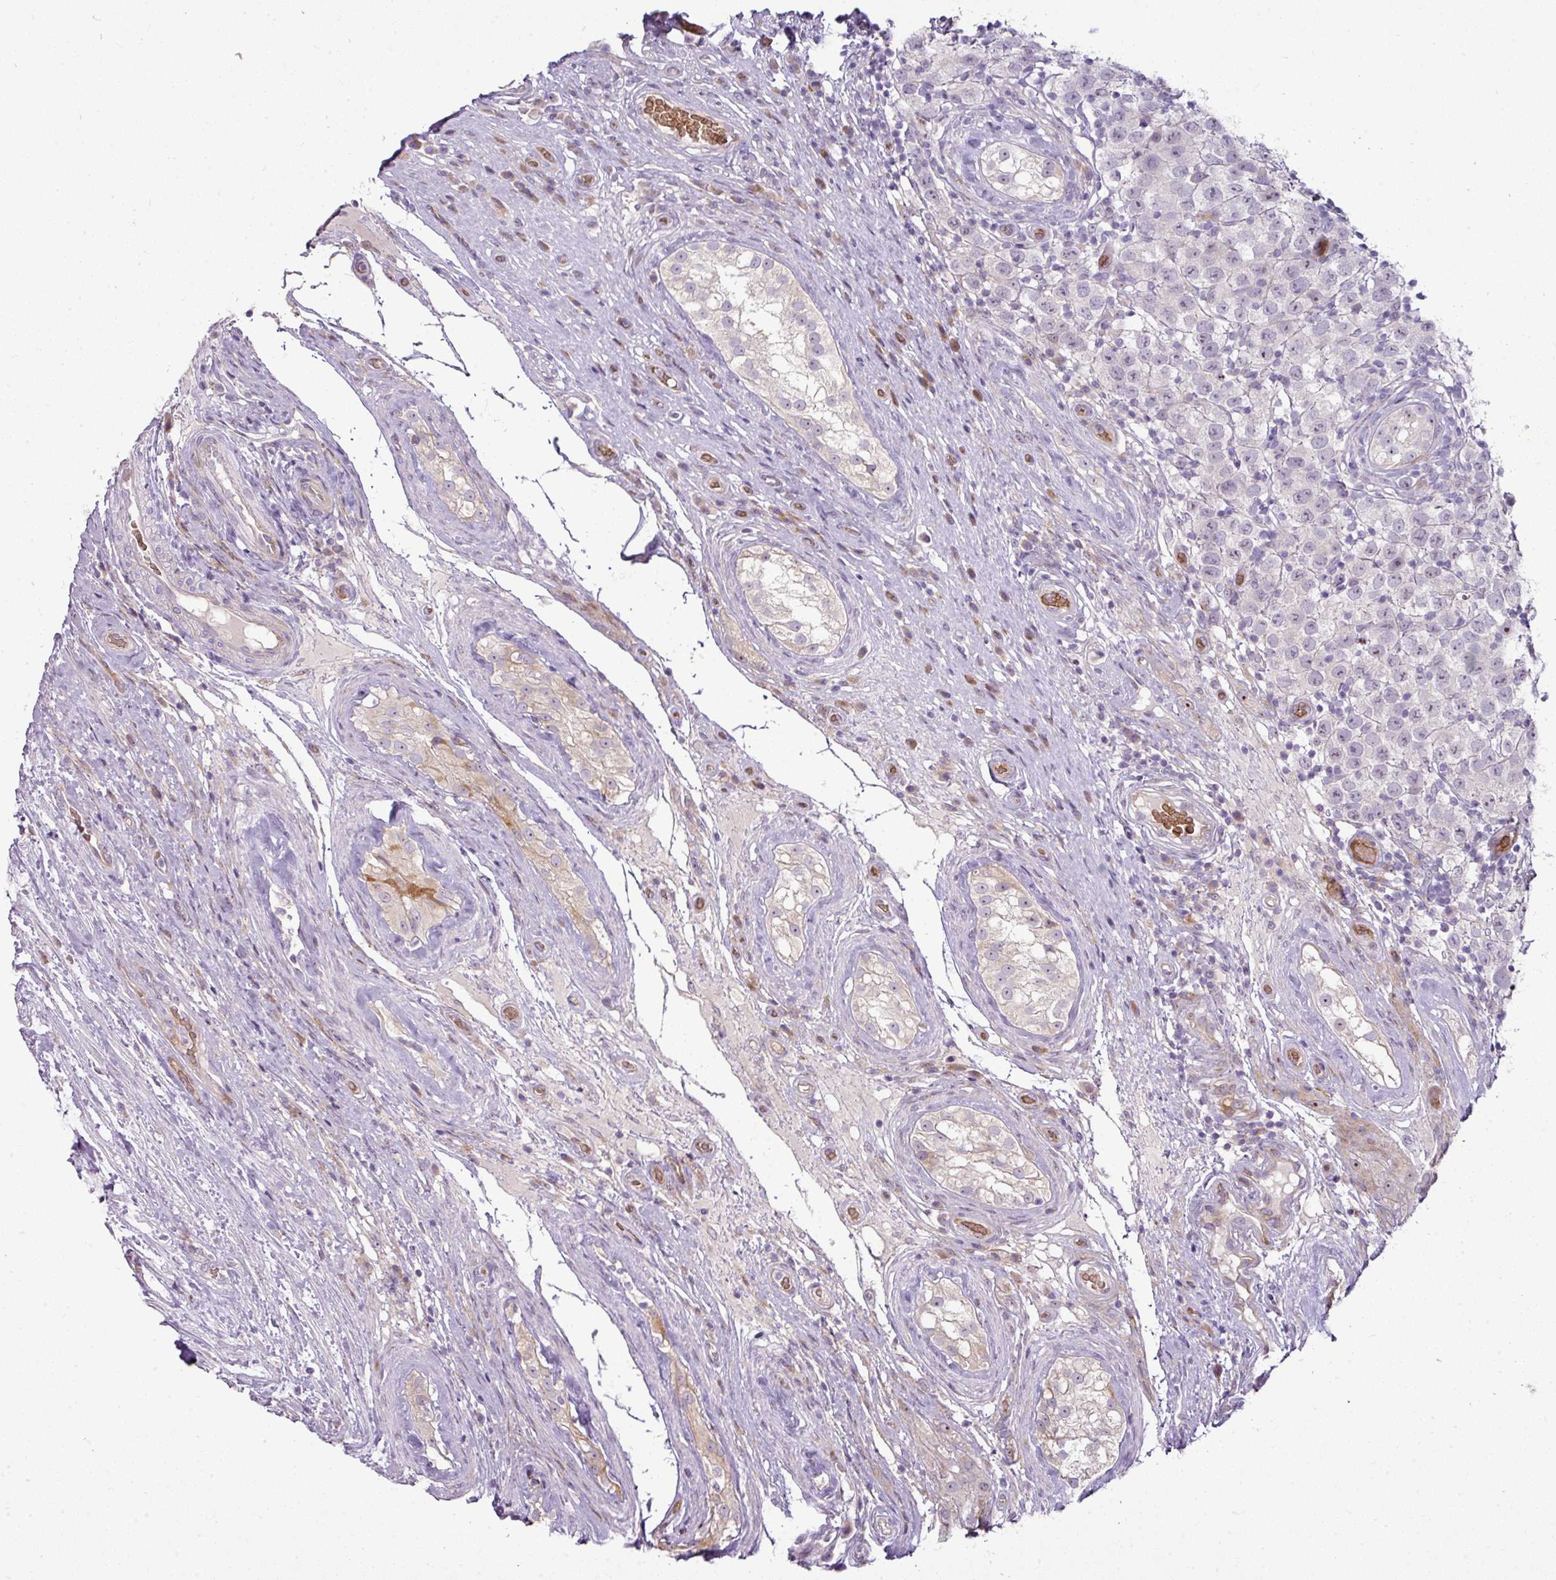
{"staining": {"intensity": "negative", "quantity": "none", "location": "none"}, "tissue": "testis cancer", "cell_type": "Tumor cells", "image_type": "cancer", "snomed": [{"axis": "morphology", "description": "Seminoma, NOS"}, {"axis": "morphology", "description": "Carcinoma, Embryonal, NOS"}, {"axis": "topography", "description": "Testis"}], "caption": "Immunohistochemistry (IHC) photomicrograph of embryonal carcinoma (testis) stained for a protein (brown), which exhibits no expression in tumor cells.", "gene": "ATP6V1F", "patient": {"sex": "male", "age": 41}}